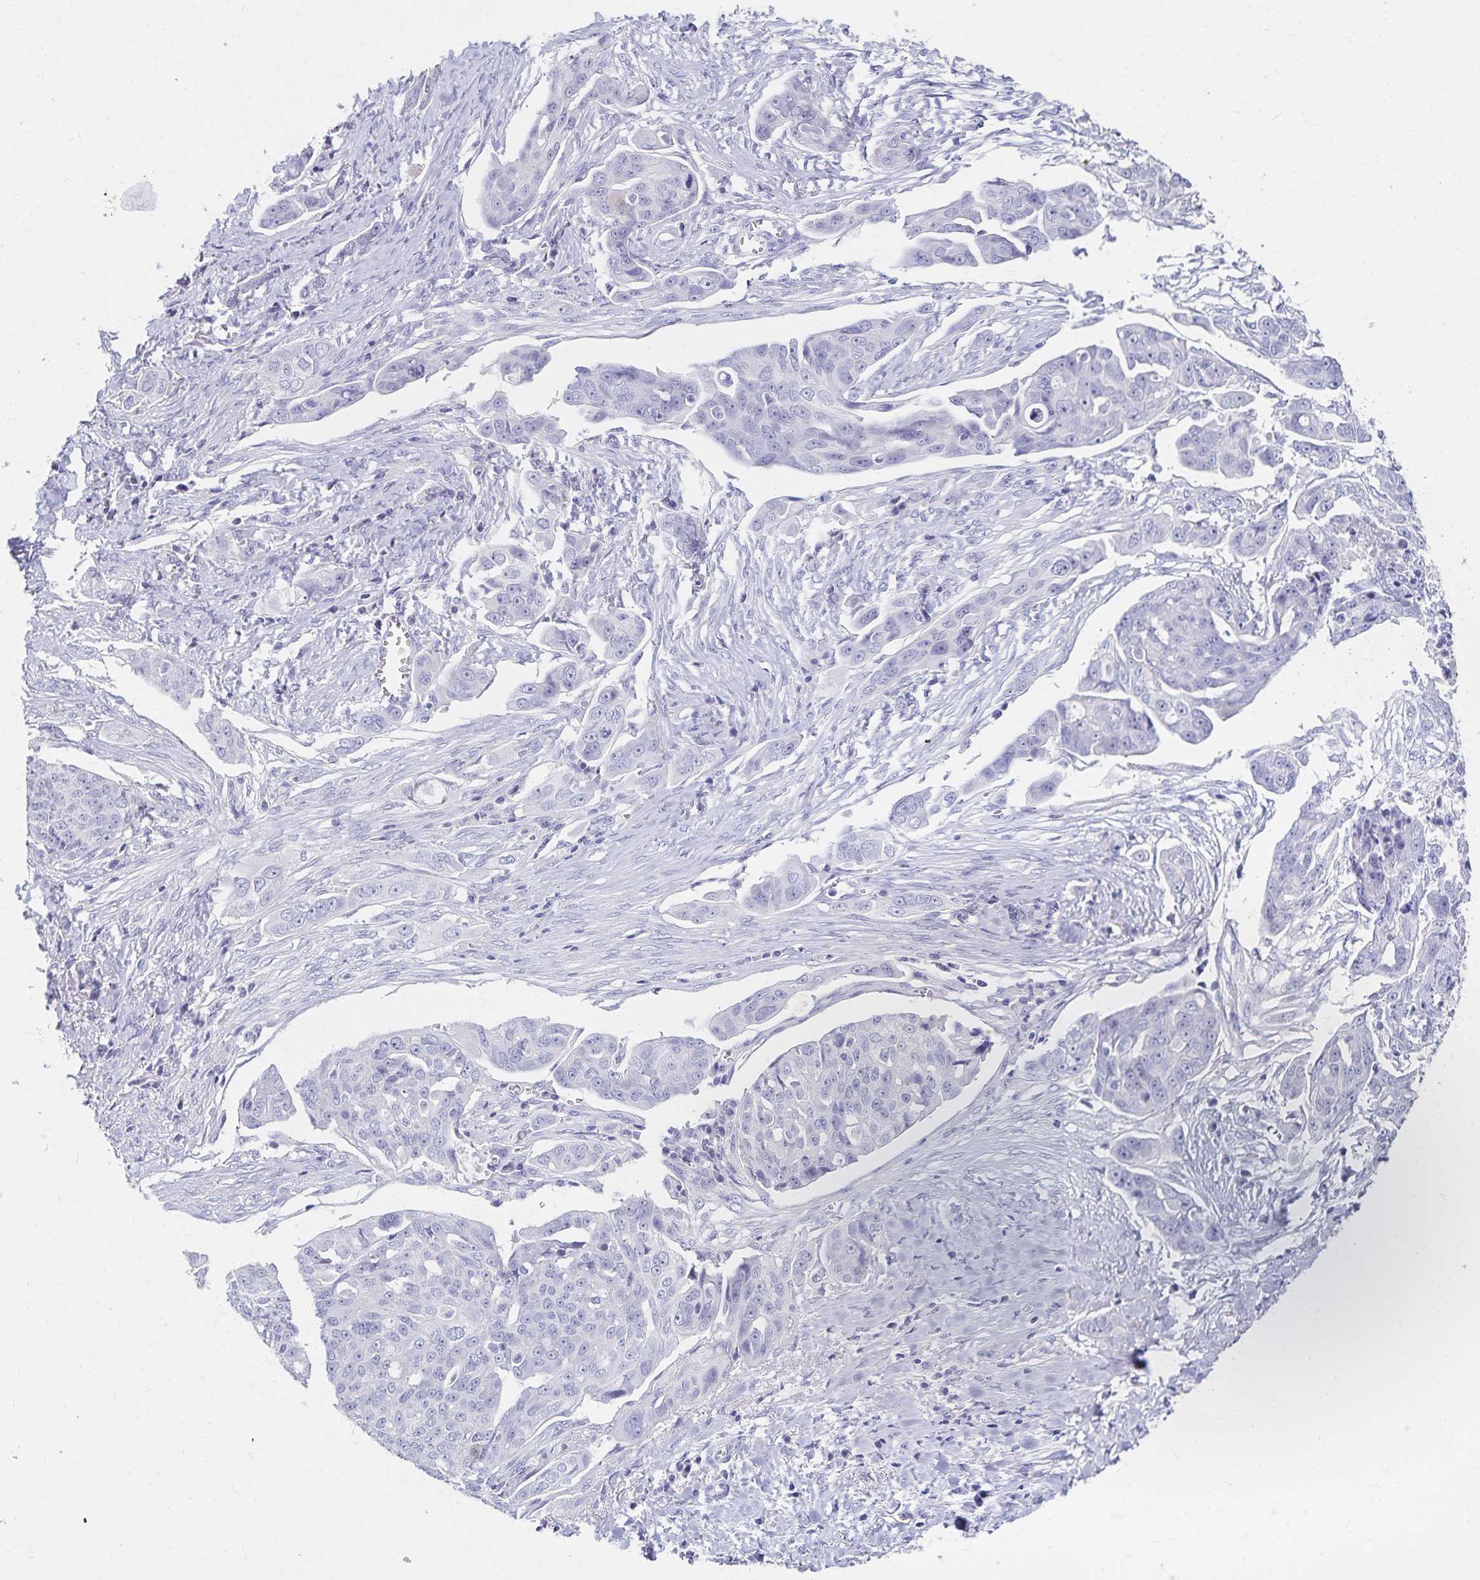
{"staining": {"intensity": "negative", "quantity": "none", "location": "none"}, "tissue": "ovarian cancer", "cell_type": "Tumor cells", "image_type": "cancer", "snomed": [{"axis": "morphology", "description": "Carcinoma, endometroid"}, {"axis": "topography", "description": "Ovary"}], "caption": "The photomicrograph demonstrates no staining of tumor cells in endometroid carcinoma (ovarian). (Stains: DAB (3,3'-diaminobenzidine) IHC with hematoxylin counter stain, Microscopy: brightfield microscopy at high magnification).", "gene": "C2orf50", "patient": {"sex": "female", "age": 70}}